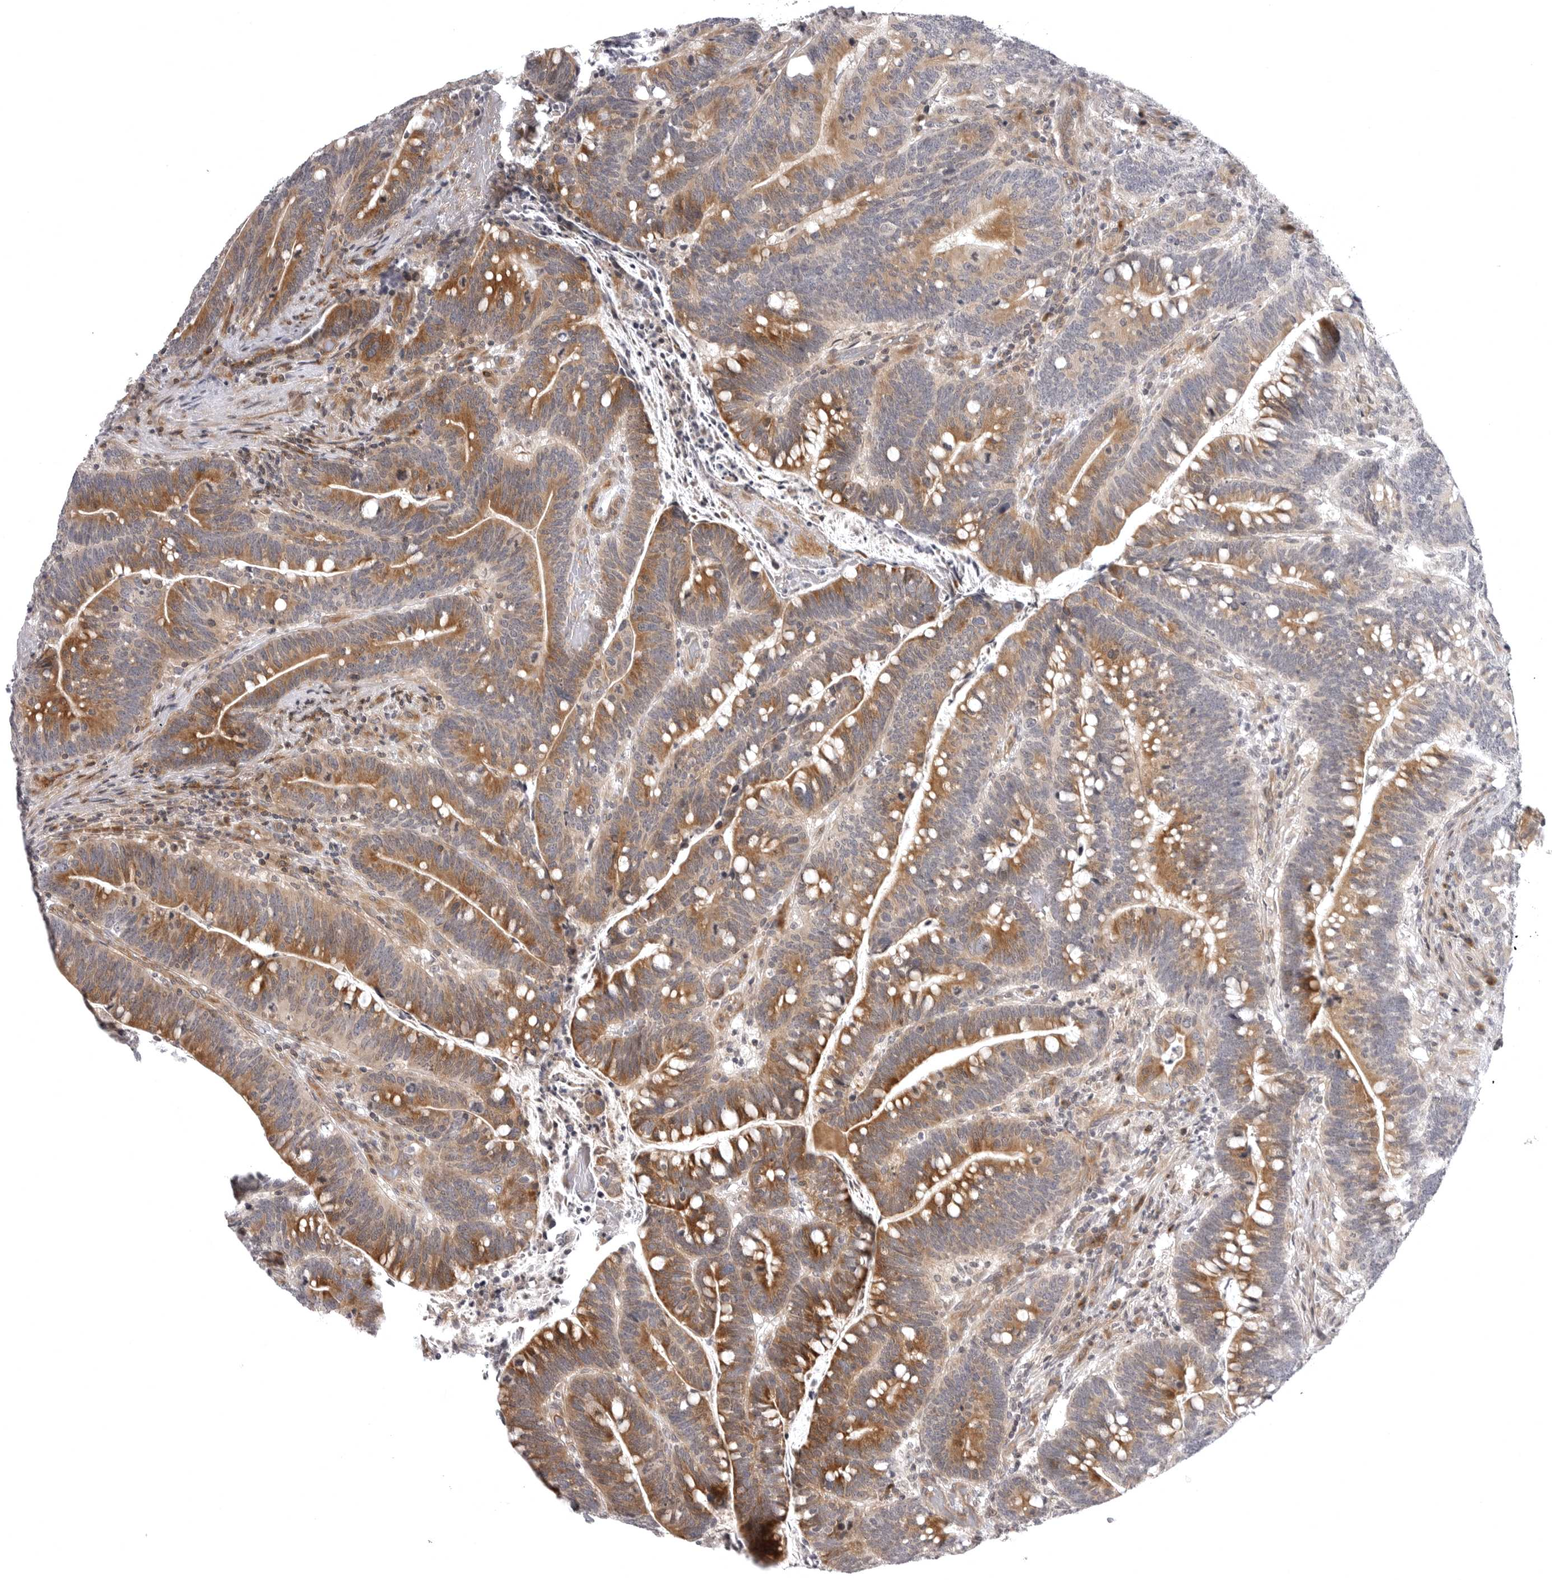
{"staining": {"intensity": "moderate", "quantity": ">75%", "location": "cytoplasmic/membranous"}, "tissue": "colorectal cancer", "cell_type": "Tumor cells", "image_type": "cancer", "snomed": [{"axis": "morphology", "description": "Adenocarcinoma, NOS"}, {"axis": "topography", "description": "Colon"}], "caption": "Tumor cells exhibit medium levels of moderate cytoplasmic/membranous expression in about >75% of cells in colorectal adenocarcinoma. Nuclei are stained in blue.", "gene": "CD300LD", "patient": {"sex": "female", "age": 66}}